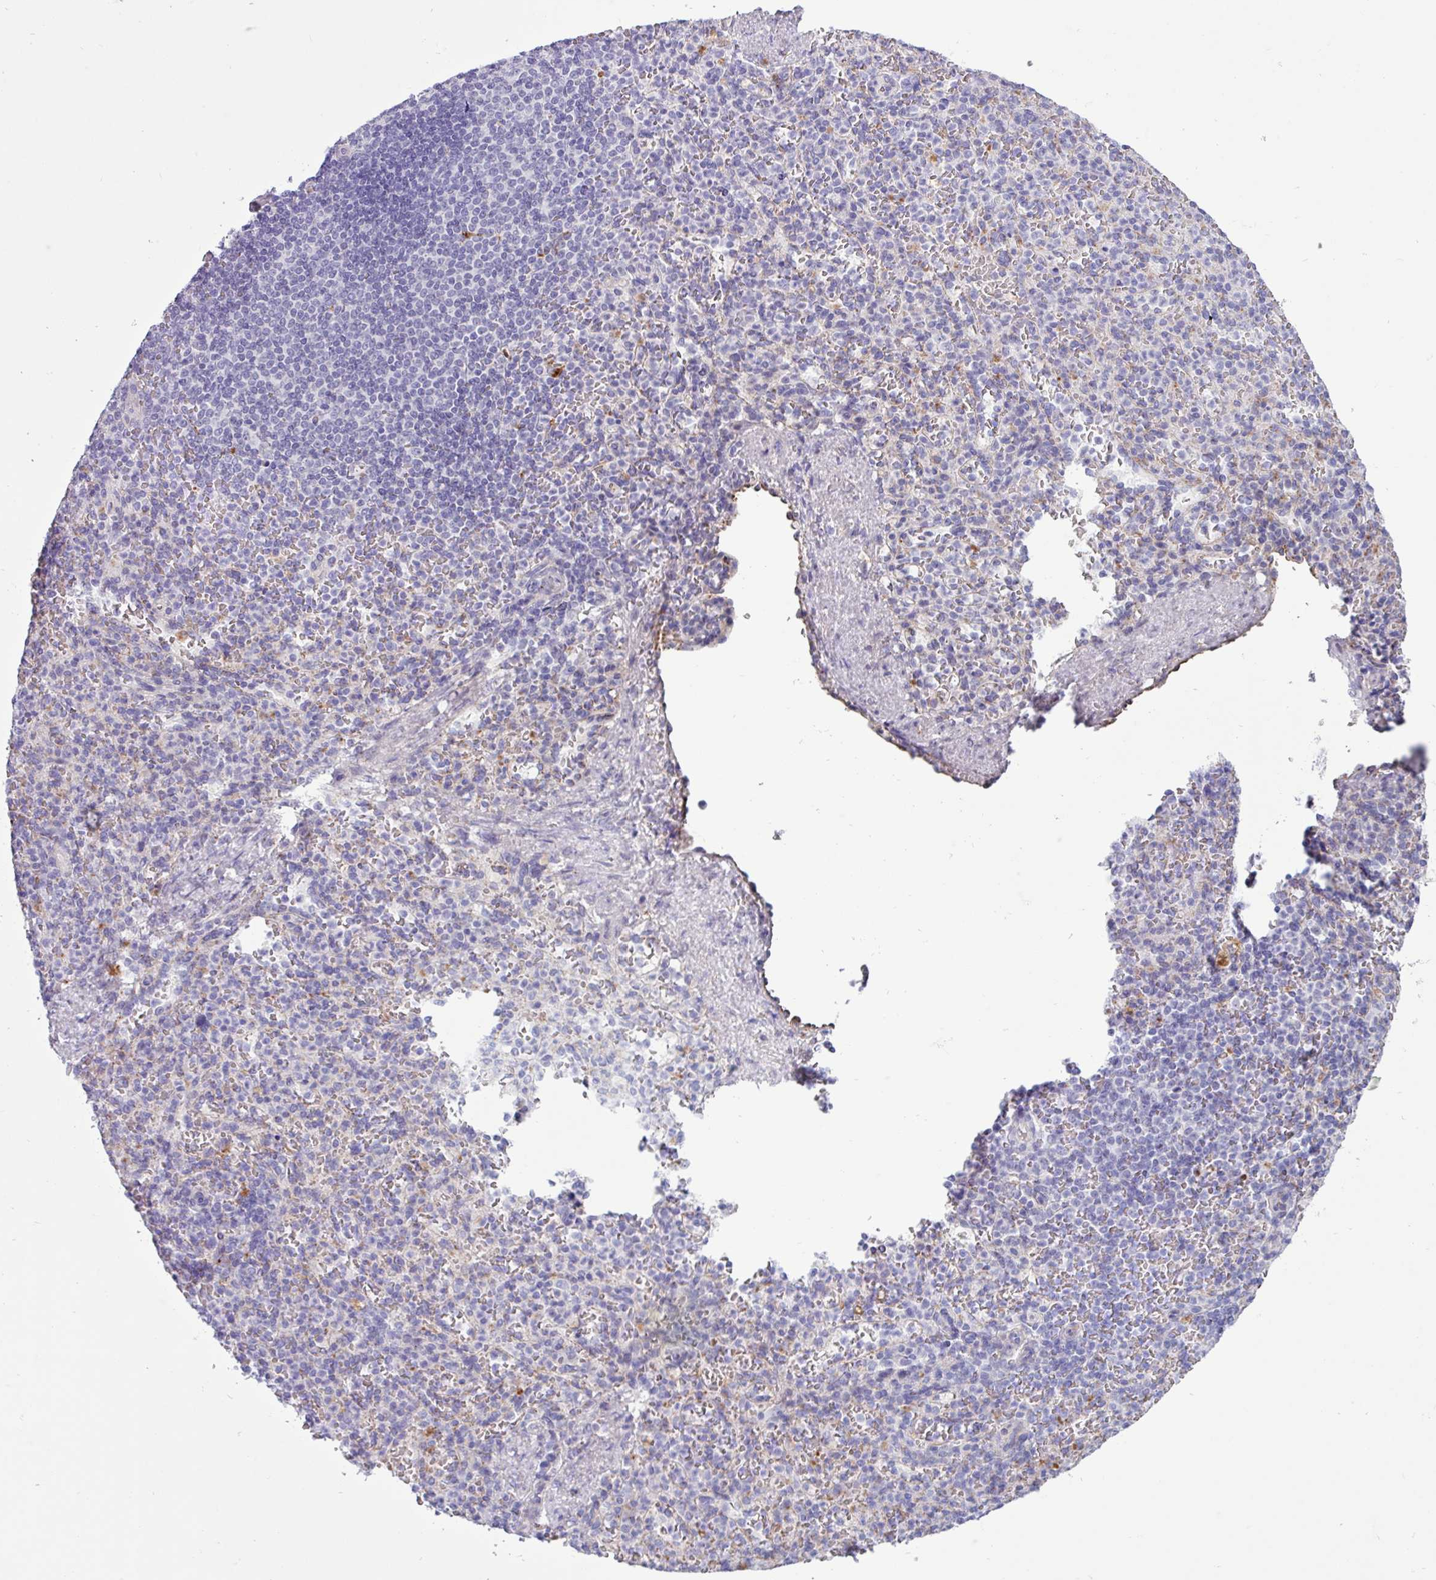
{"staining": {"intensity": "negative", "quantity": "none", "location": "none"}, "tissue": "spleen", "cell_type": "Cells in red pulp", "image_type": "normal", "snomed": [{"axis": "morphology", "description": "Normal tissue, NOS"}, {"axis": "topography", "description": "Spleen"}], "caption": "Protein analysis of normal spleen displays no significant positivity in cells in red pulp. (Stains: DAB IHC with hematoxylin counter stain, Microscopy: brightfield microscopy at high magnification).", "gene": "AMIGO2", "patient": {"sex": "female", "age": 74}}